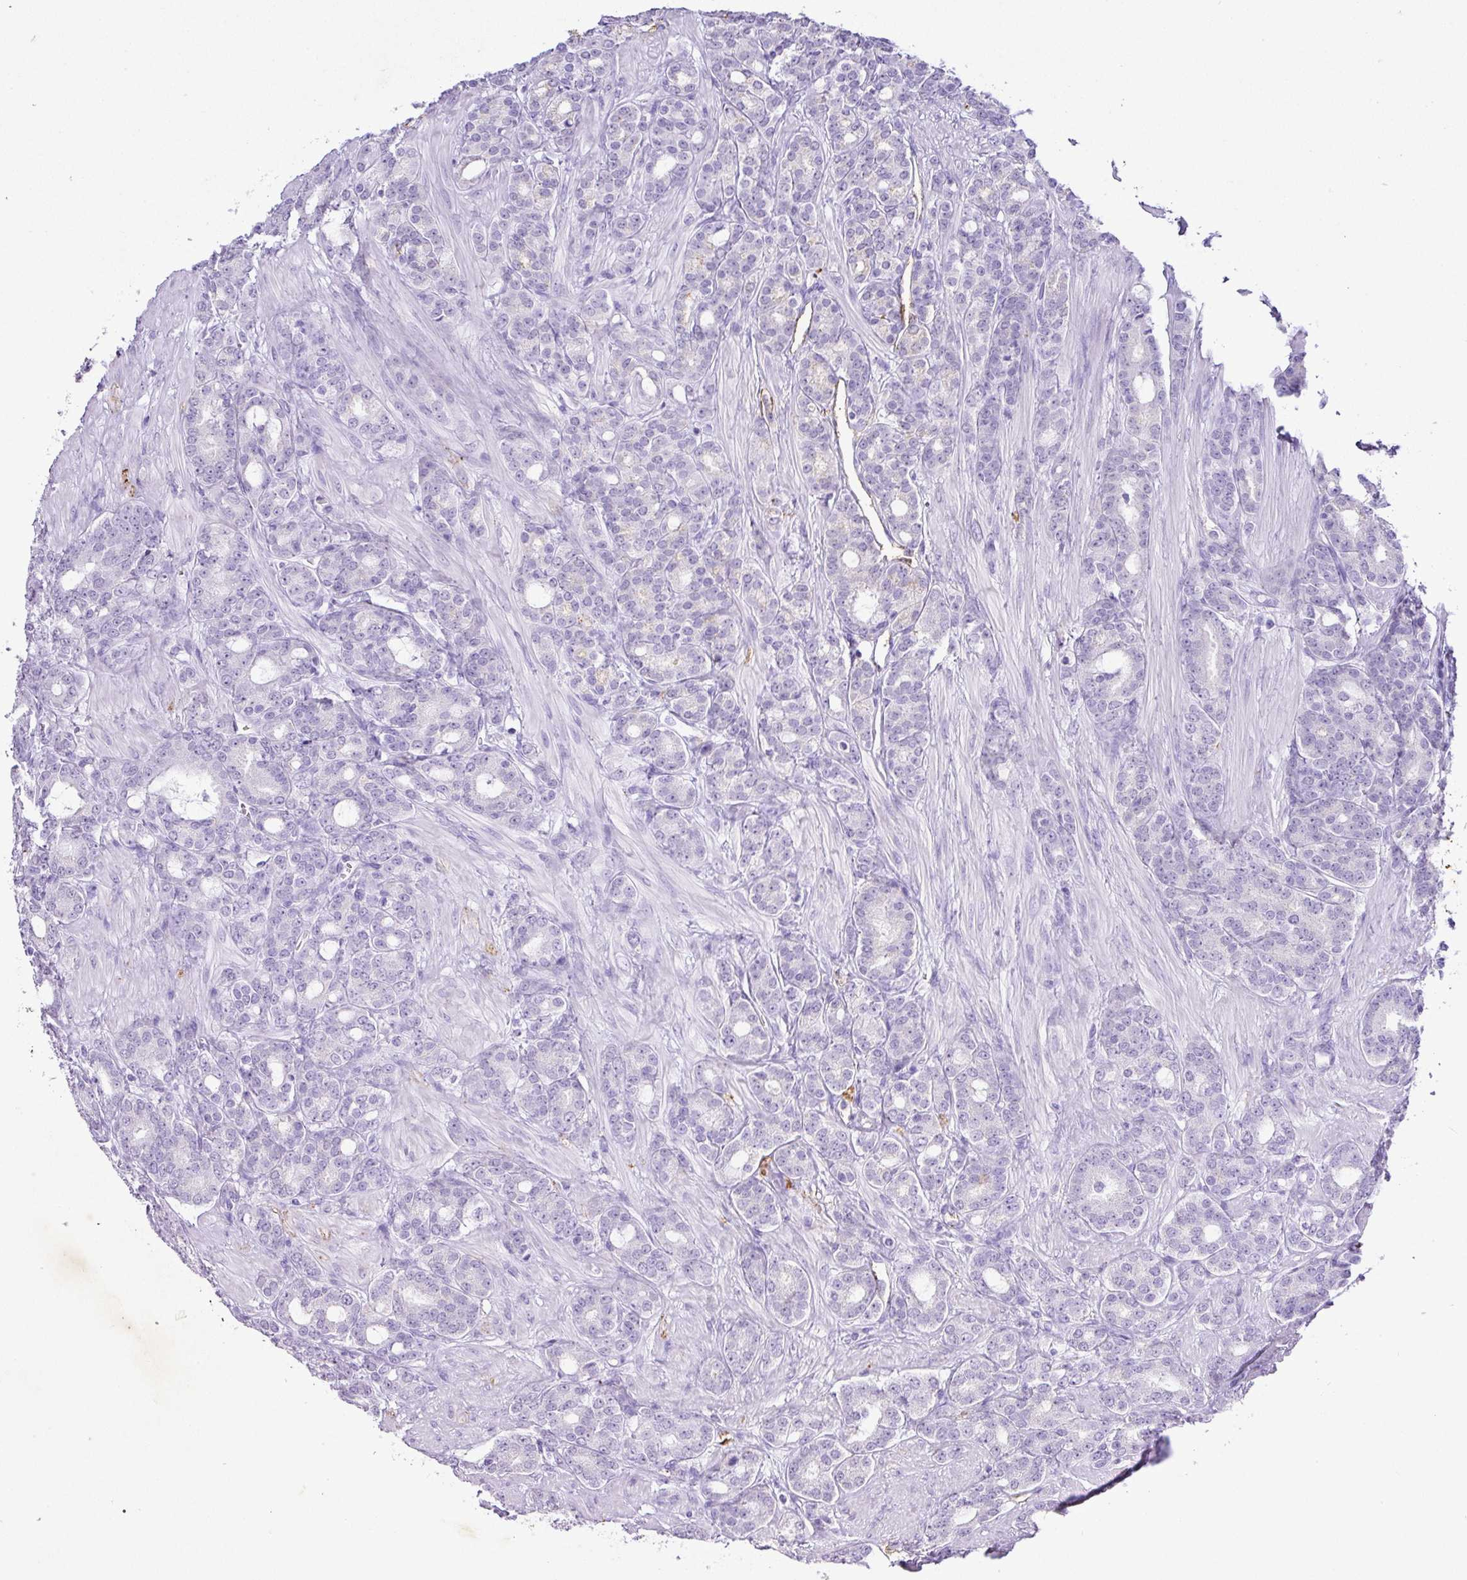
{"staining": {"intensity": "negative", "quantity": "none", "location": "none"}, "tissue": "prostate cancer", "cell_type": "Tumor cells", "image_type": "cancer", "snomed": [{"axis": "morphology", "description": "Adenocarcinoma, High grade"}, {"axis": "topography", "description": "Prostate"}], "caption": "Human prostate cancer (adenocarcinoma (high-grade)) stained for a protein using IHC exhibits no expression in tumor cells.", "gene": "KCNJ11", "patient": {"sex": "male", "age": 62}}